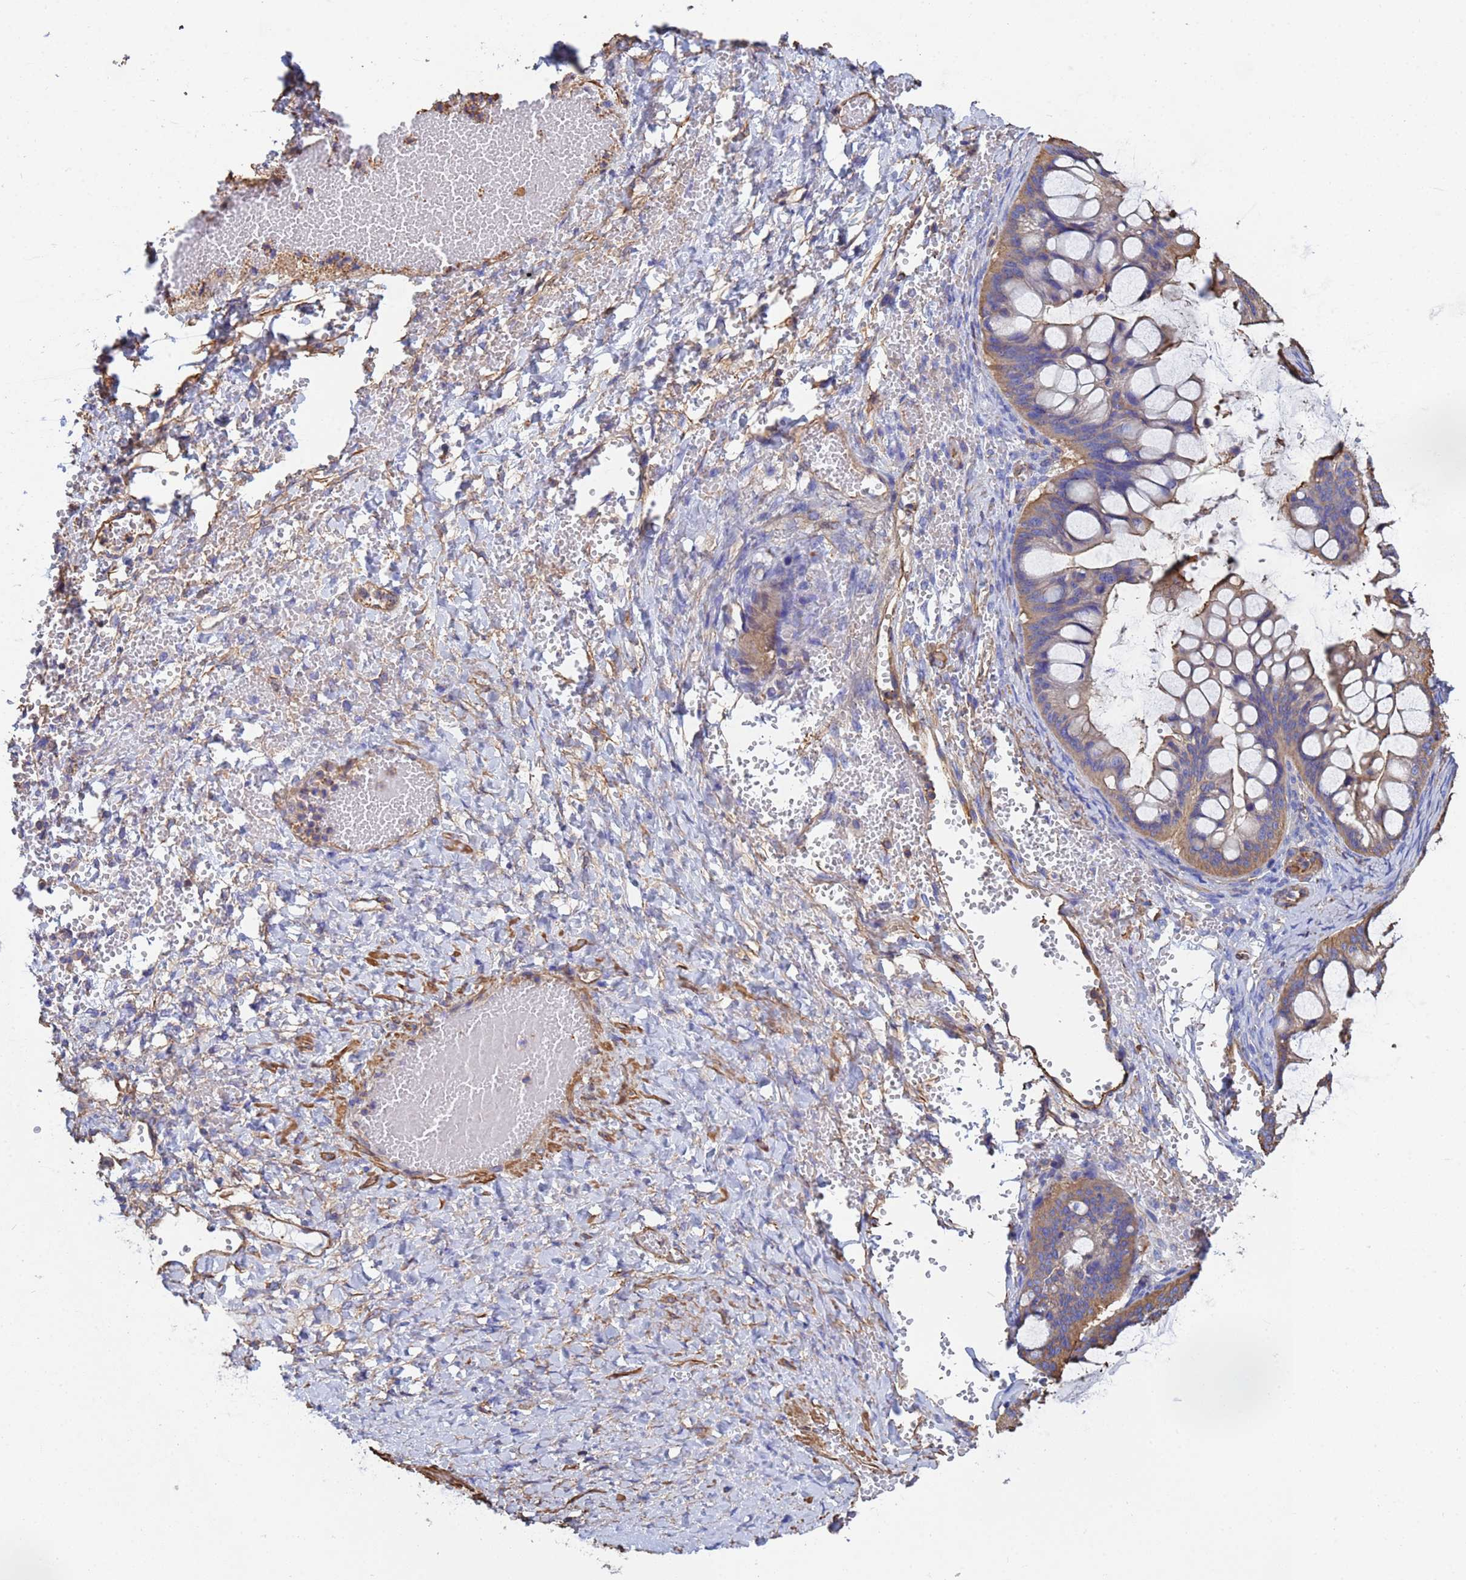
{"staining": {"intensity": "weak", "quantity": ">75%", "location": "cytoplasmic/membranous"}, "tissue": "ovarian cancer", "cell_type": "Tumor cells", "image_type": "cancer", "snomed": [{"axis": "morphology", "description": "Cystadenocarcinoma, mucinous, NOS"}, {"axis": "topography", "description": "Ovary"}], "caption": "Protein expression analysis of mucinous cystadenocarcinoma (ovarian) reveals weak cytoplasmic/membranous positivity in approximately >75% of tumor cells.", "gene": "MYL12A", "patient": {"sex": "female", "age": 73}}